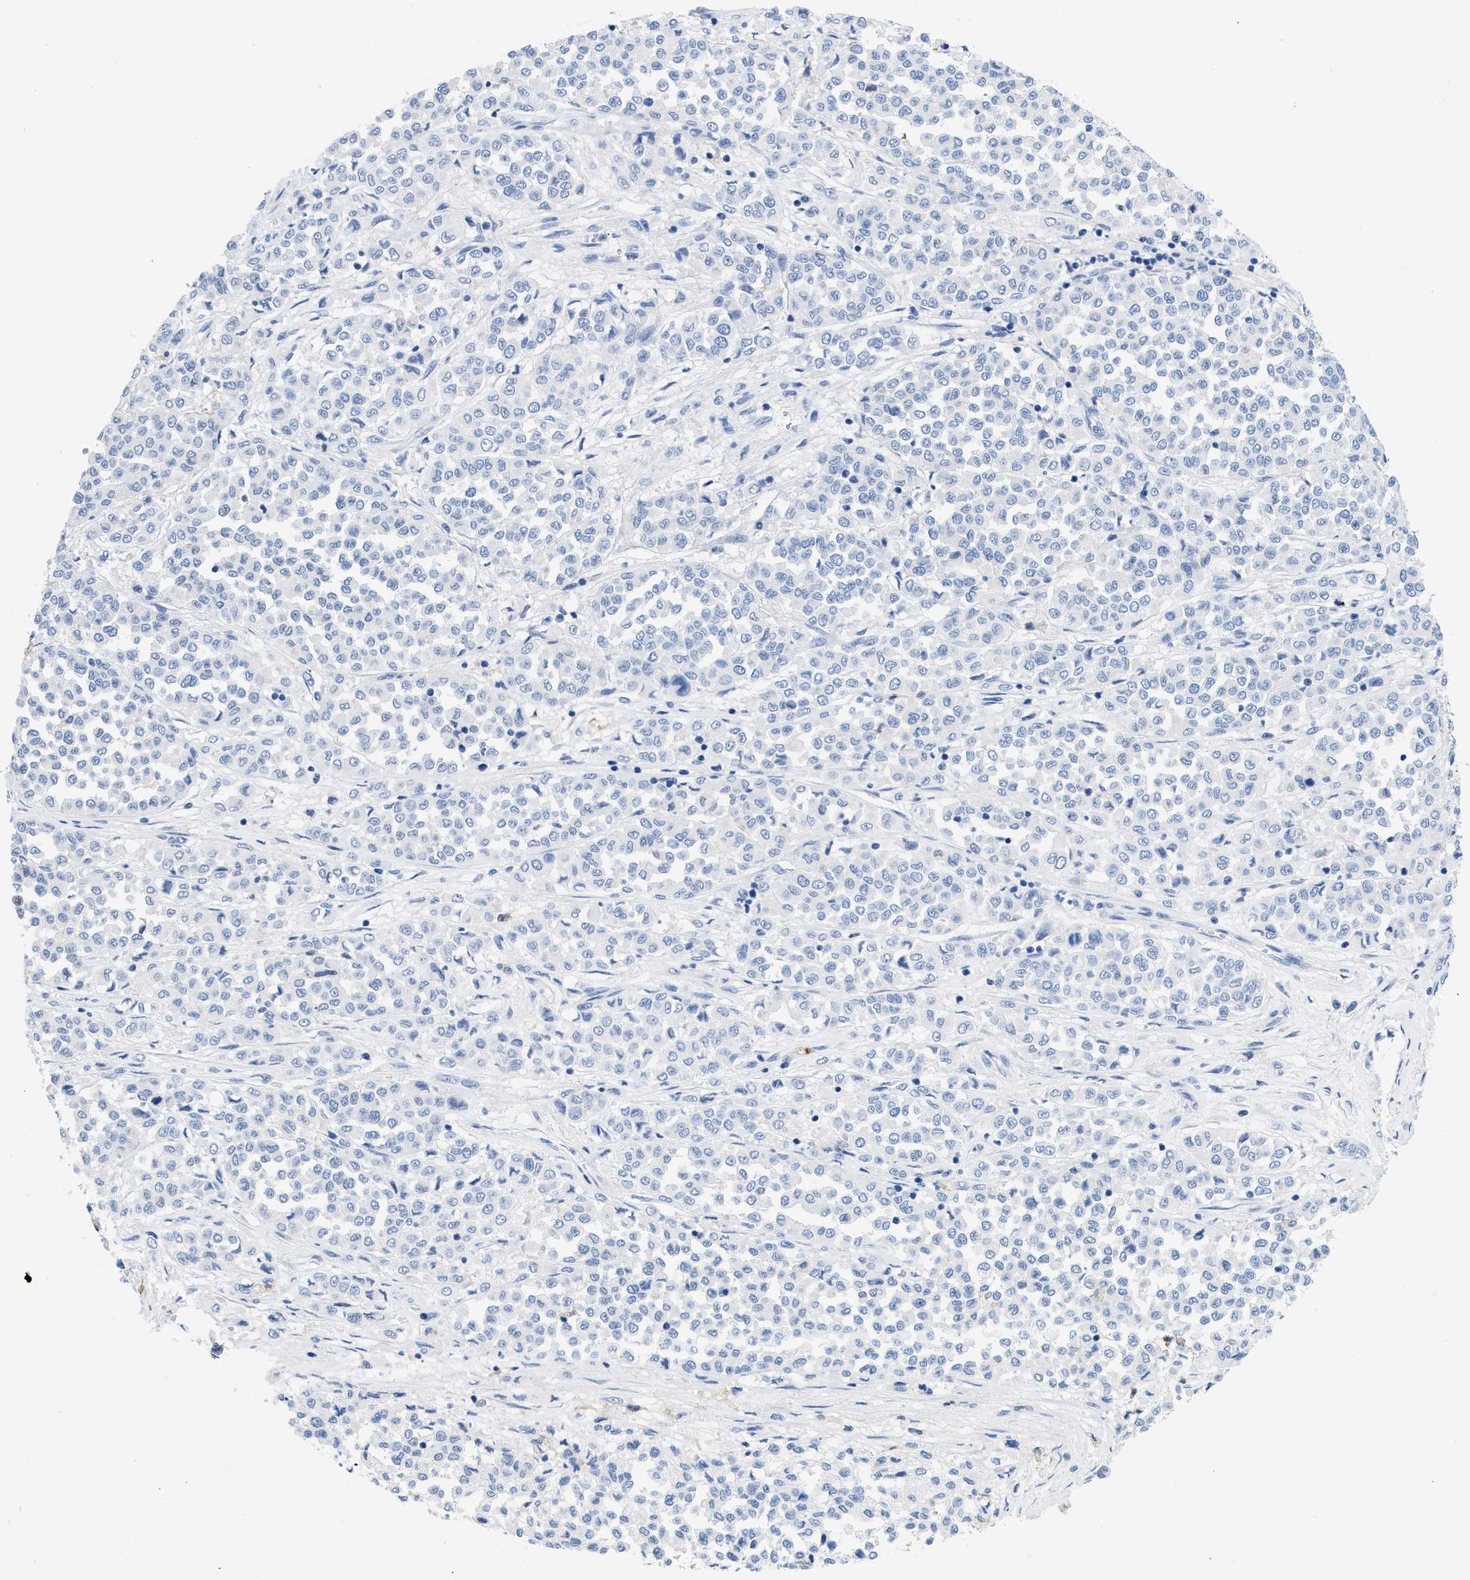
{"staining": {"intensity": "negative", "quantity": "none", "location": "none"}, "tissue": "melanoma", "cell_type": "Tumor cells", "image_type": "cancer", "snomed": [{"axis": "morphology", "description": "Malignant melanoma, Metastatic site"}, {"axis": "topography", "description": "Pancreas"}], "caption": "Tumor cells show no significant staining in malignant melanoma (metastatic site).", "gene": "CR1", "patient": {"sex": "female", "age": 30}}